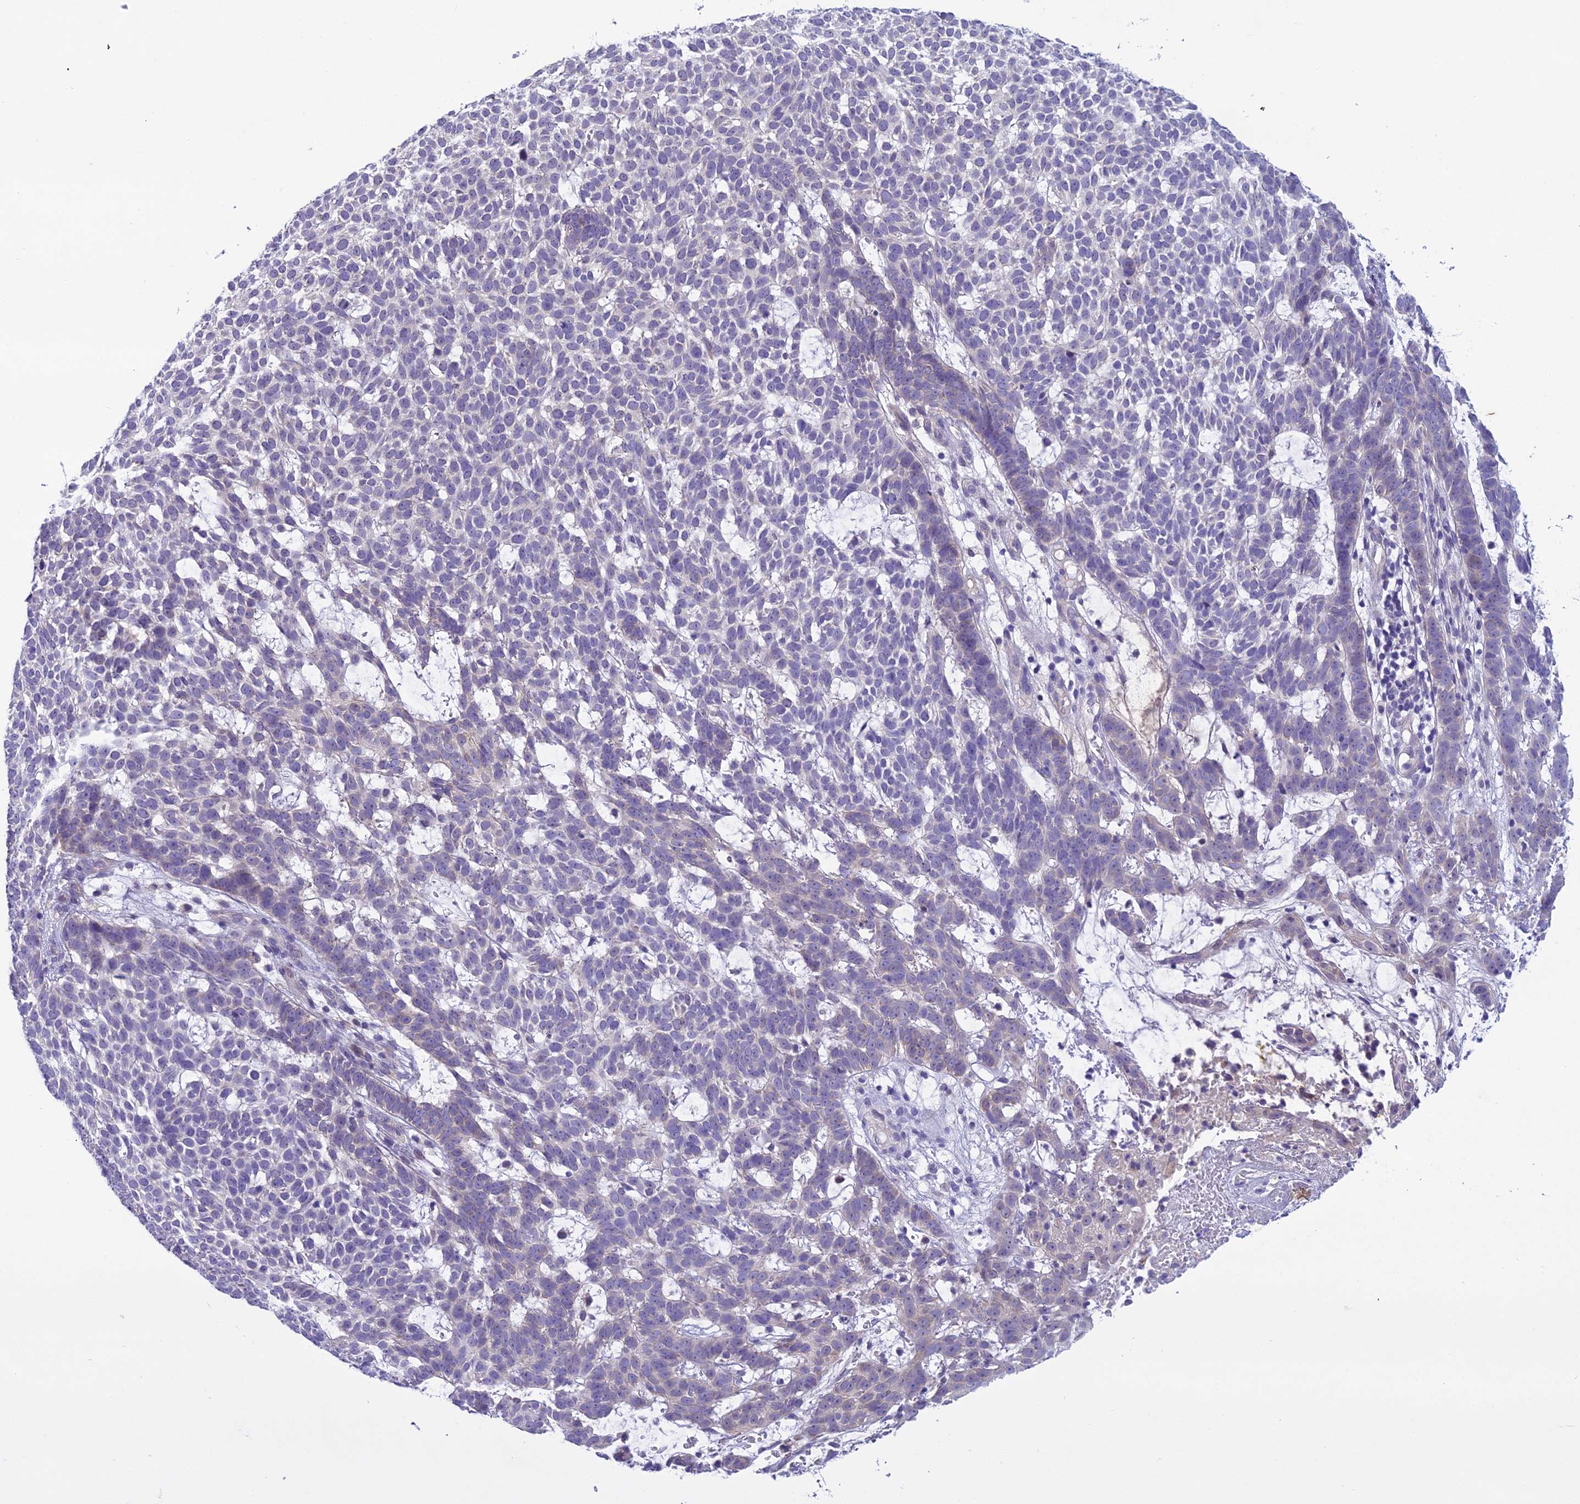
{"staining": {"intensity": "negative", "quantity": "none", "location": "none"}, "tissue": "skin cancer", "cell_type": "Tumor cells", "image_type": "cancer", "snomed": [{"axis": "morphology", "description": "Basal cell carcinoma"}, {"axis": "topography", "description": "Skin"}], "caption": "High power microscopy image of an IHC photomicrograph of skin cancer, revealing no significant expression in tumor cells. The staining was performed using DAB (3,3'-diaminobenzidine) to visualize the protein expression in brown, while the nuclei were stained in blue with hematoxylin (Magnification: 20x).", "gene": "SCRT1", "patient": {"sex": "female", "age": 78}}